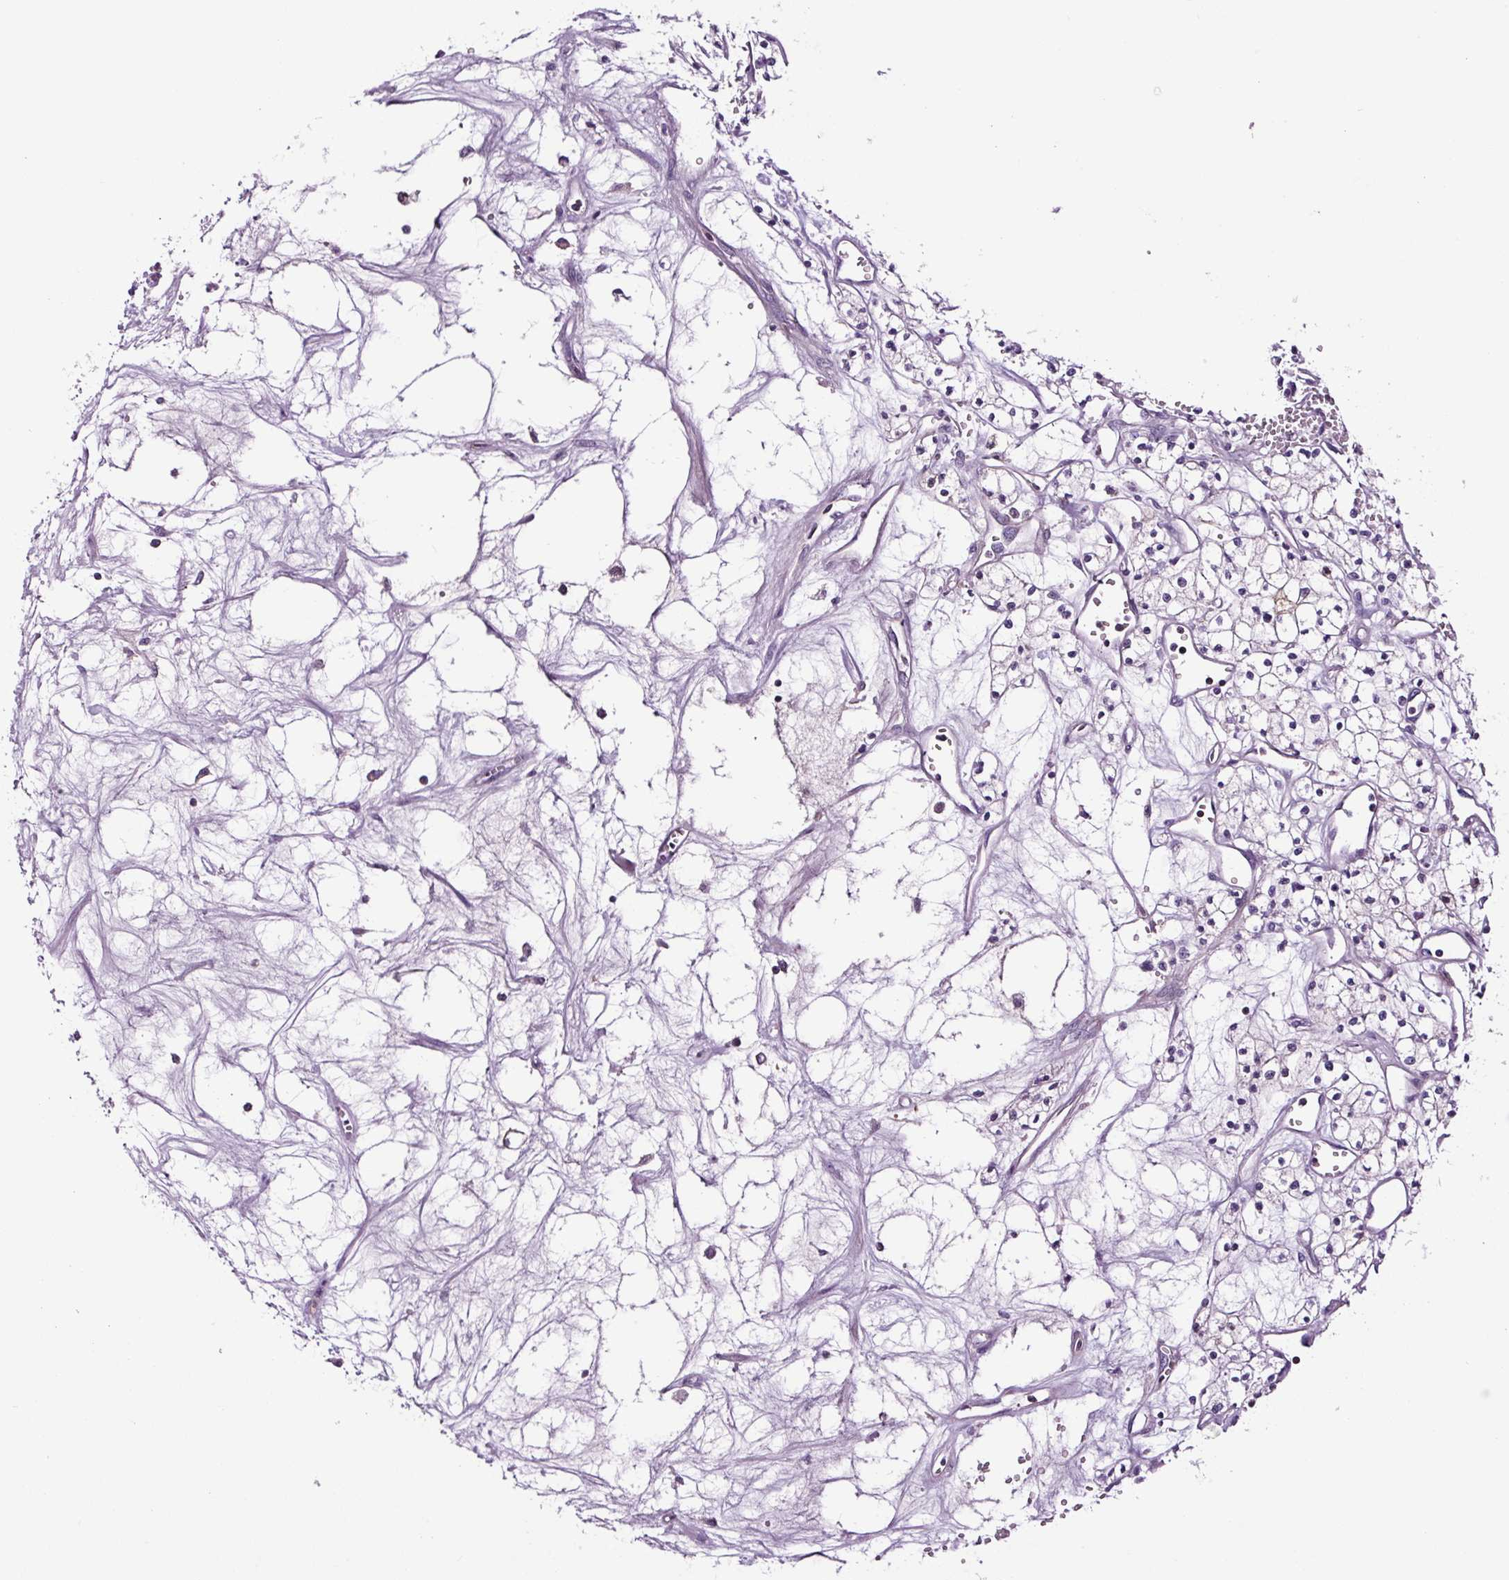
{"staining": {"intensity": "negative", "quantity": "none", "location": "none"}, "tissue": "renal cancer", "cell_type": "Tumor cells", "image_type": "cancer", "snomed": [{"axis": "morphology", "description": "Adenocarcinoma, NOS"}, {"axis": "topography", "description": "Kidney"}], "caption": "Photomicrograph shows no protein positivity in tumor cells of renal cancer tissue.", "gene": "TAFA3", "patient": {"sex": "male", "age": 59}}